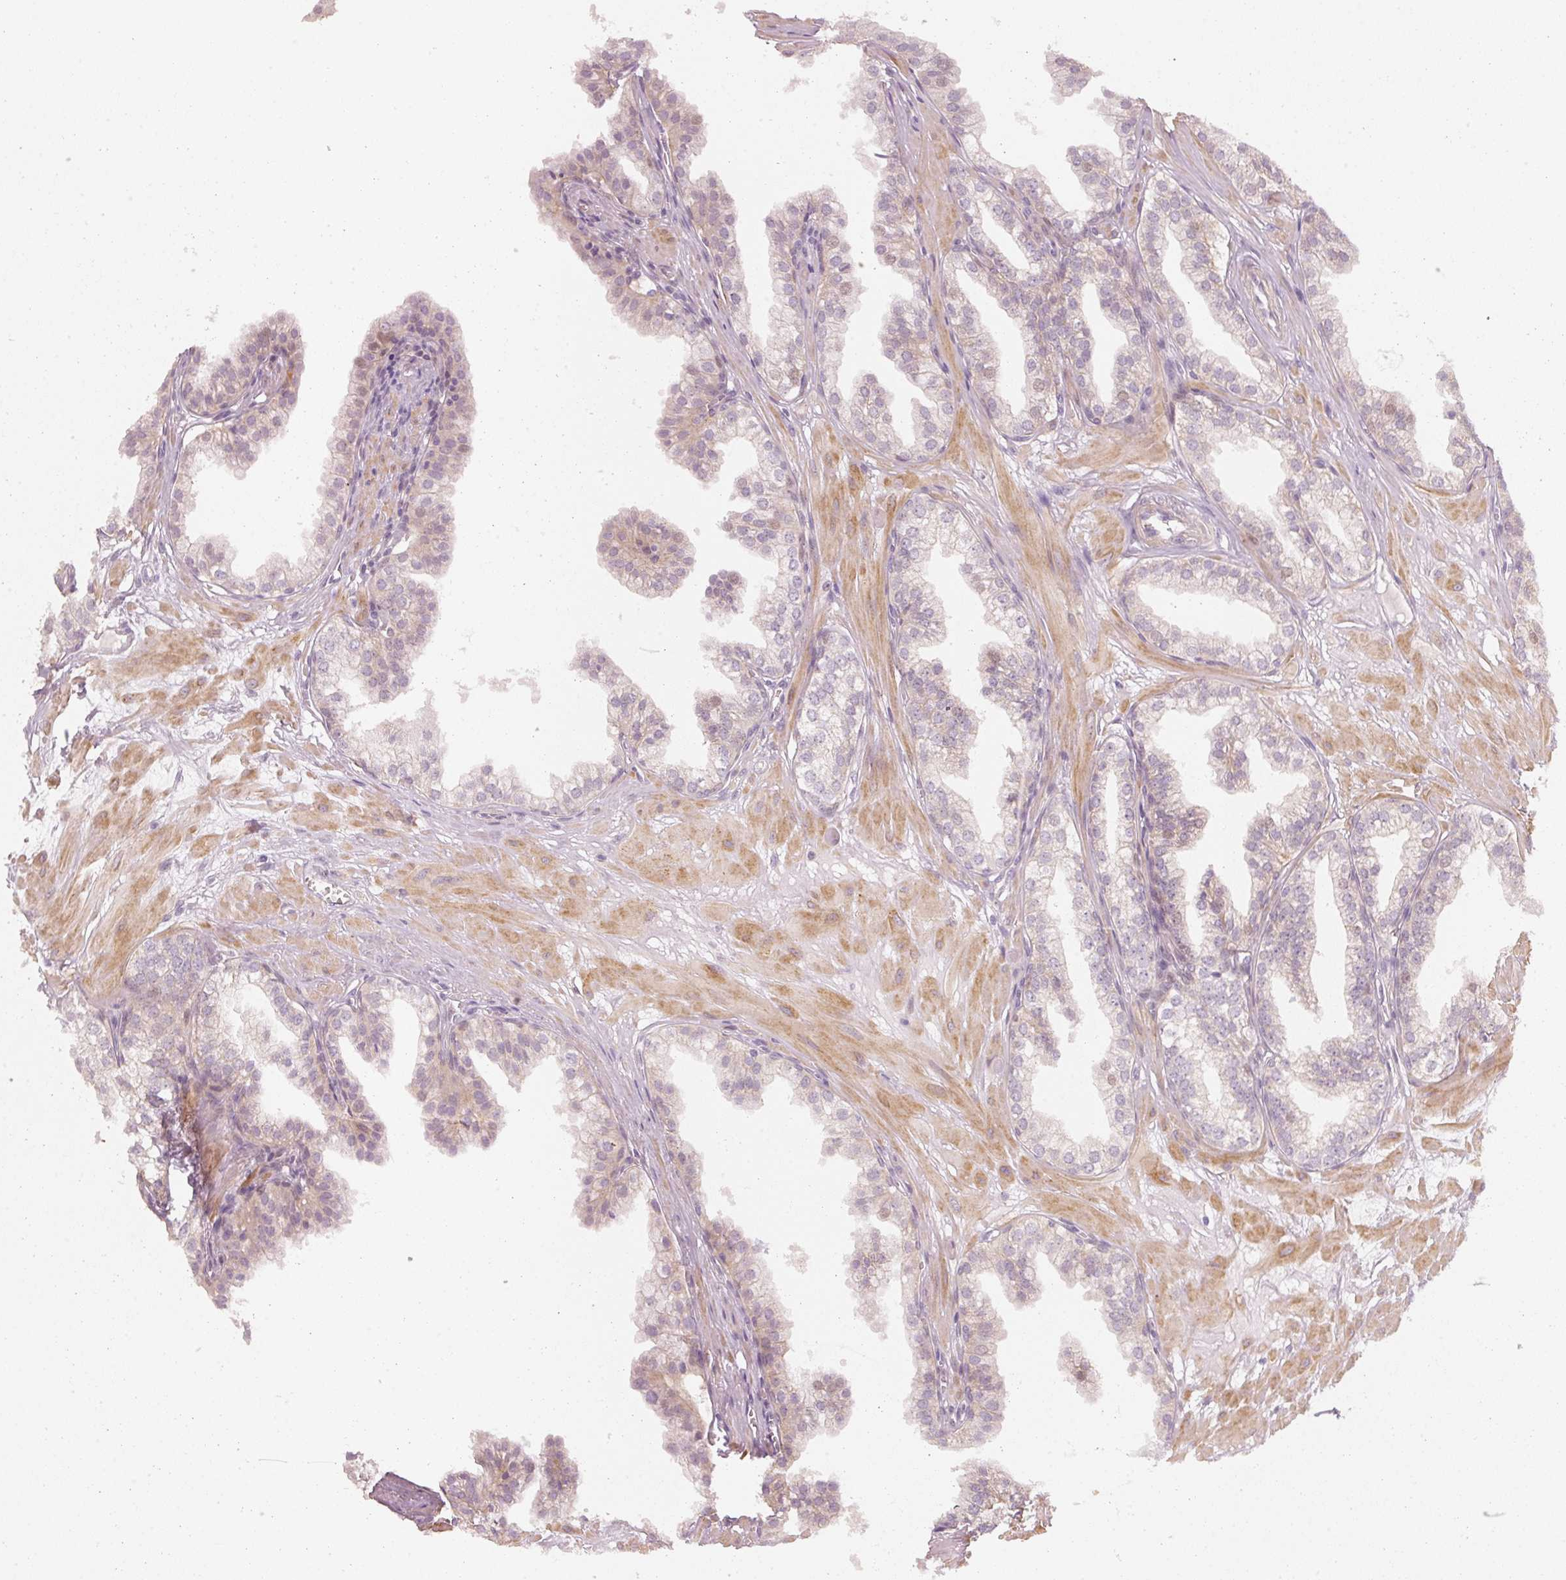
{"staining": {"intensity": "weak", "quantity": "<25%", "location": "cytoplasmic/membranous"}, "tissue": "prostate", "cell_type": "Glandular cells", "image_type": "normal", "snomed": [{"axis": "morphology", "description": "Normal tissue, NOS"}, {"axis": "topography", "description": "Prostate"}, {"axis": "topography", "description": "Peripheral nerve tissue"}], "caption": "Immunohistochemical staining of normal human prostate displays no significant staining in glandular cells.", "gene": "DAPP1", "patient": {"sex": "male", "age": 55}}